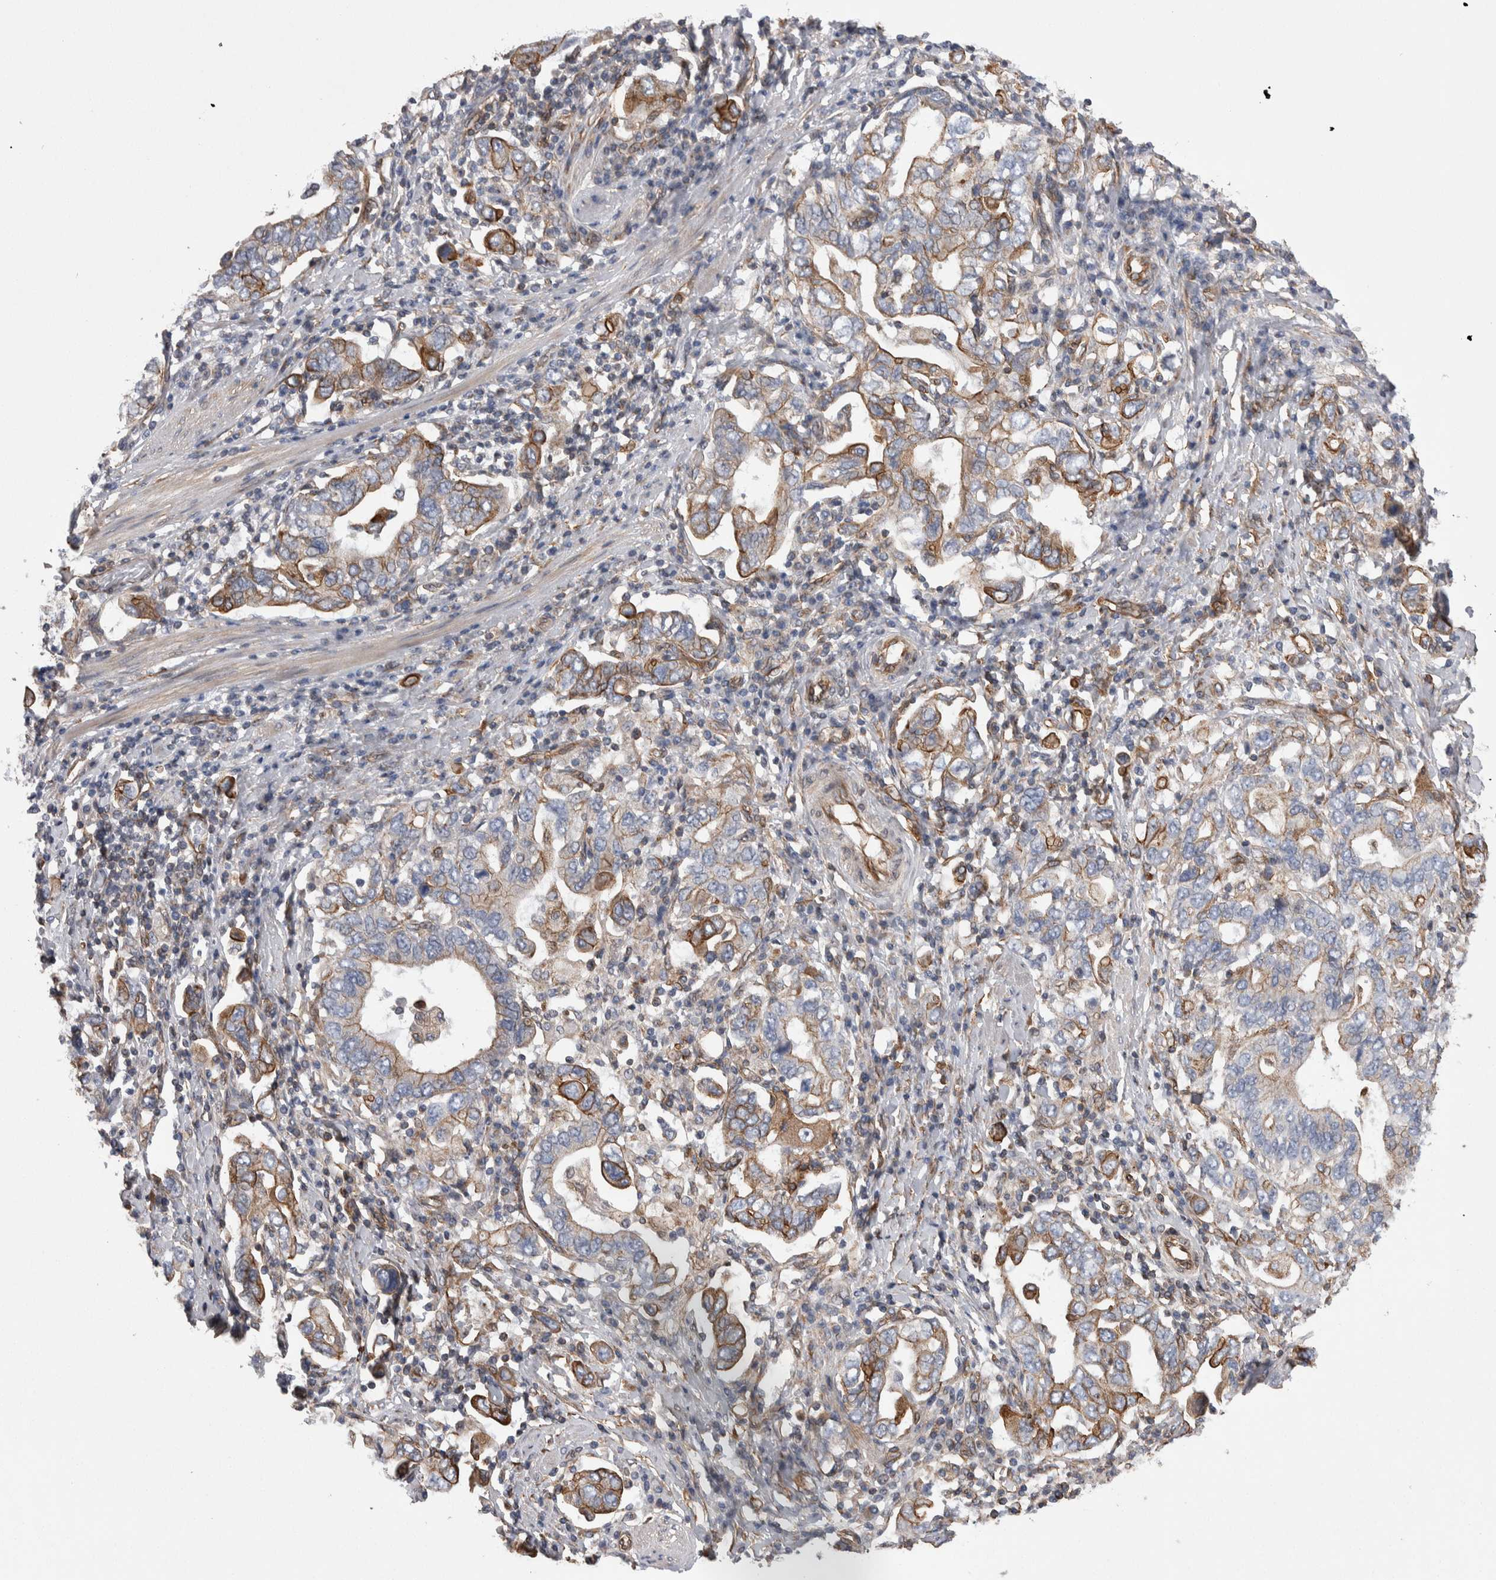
{"staining": {"intensity": "moderate", "quantity": ">75%", "location": "cytoplasmic/membranous"}, "tissue": "stomach cancer", "cell_type": "Tumor cells", "image_type": "cancer", "snomed": [{"axis": "morphology", "description": "Adenocarcinoma, NOS"}, {"axis": "topography", "description": "Stomach, upper"}], "caption": "Brown immunohistochemical staining in human stomach adenocarcinoma reveals moderate cytoplasmic/membranous positivity in about >75% of tumor cells.", "gene": "KIF12", "patient": {"sex": "male", "age": 62}}